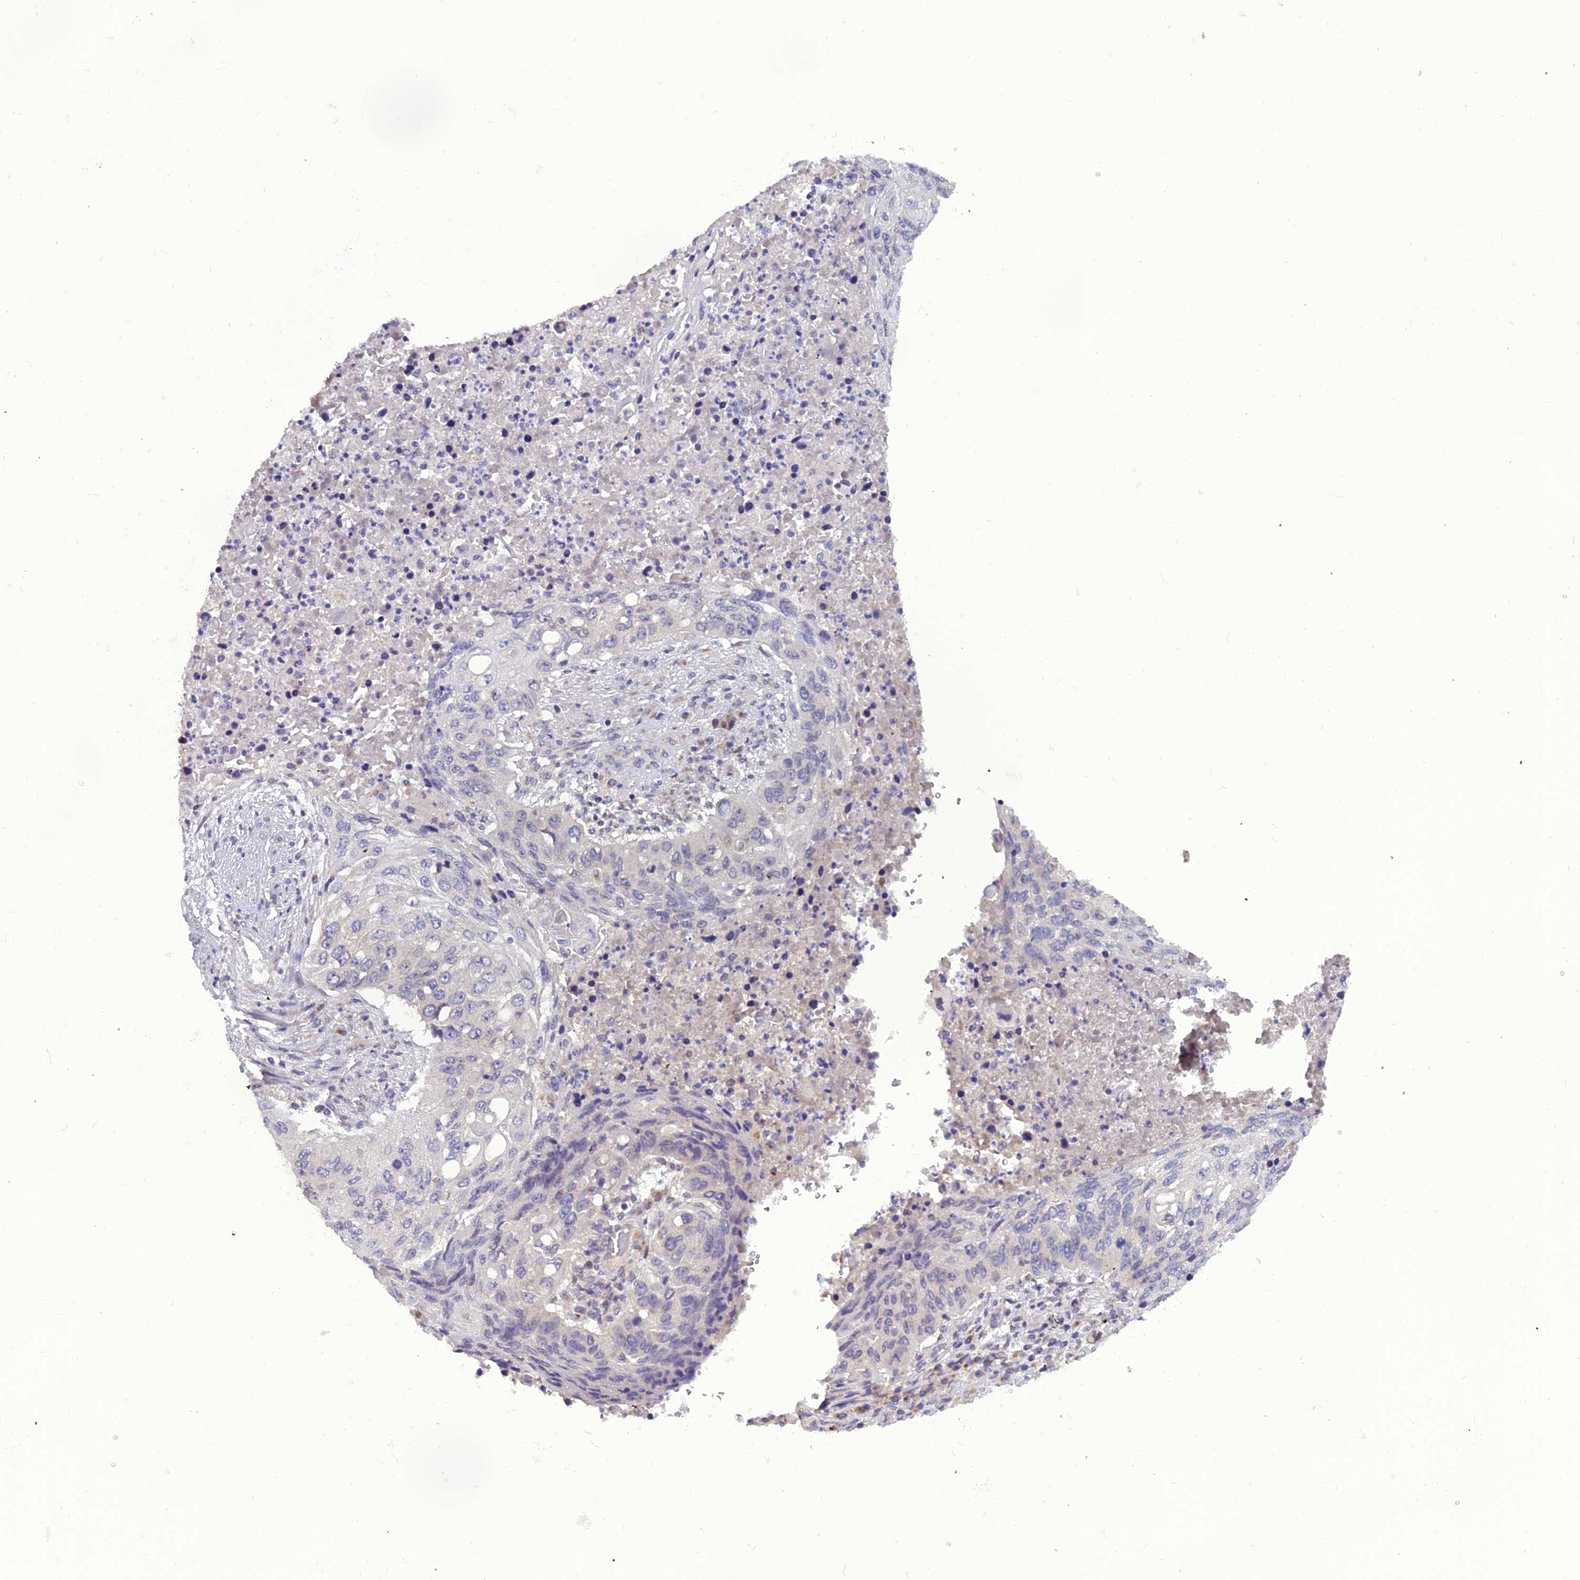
{"staining": {"intensity": "negative", "quantity": "none", "location": "none"}, "tissue": "lung cancer", "cell_type": "Tumor cells", "image_type": "cancer", "snomed": [{"axis": "morphology", "description": "Squamous cell carcinoma, NOS"}, {"axis": "topography", "description": "Lung"}], "caption": "An IHC image of lung cancer (squamous cell carcinoma) is shown. There is no staining in tumor cells of lung cancer (squamous cell carcinoma). (DAB (3,3'-diaminobenzidine) immunohistochemistry (IHC) visualized using brightfield microscopy, high magnification).", "gene": "GOLPH3", "patient": {"sex": "female", "age": 63}}